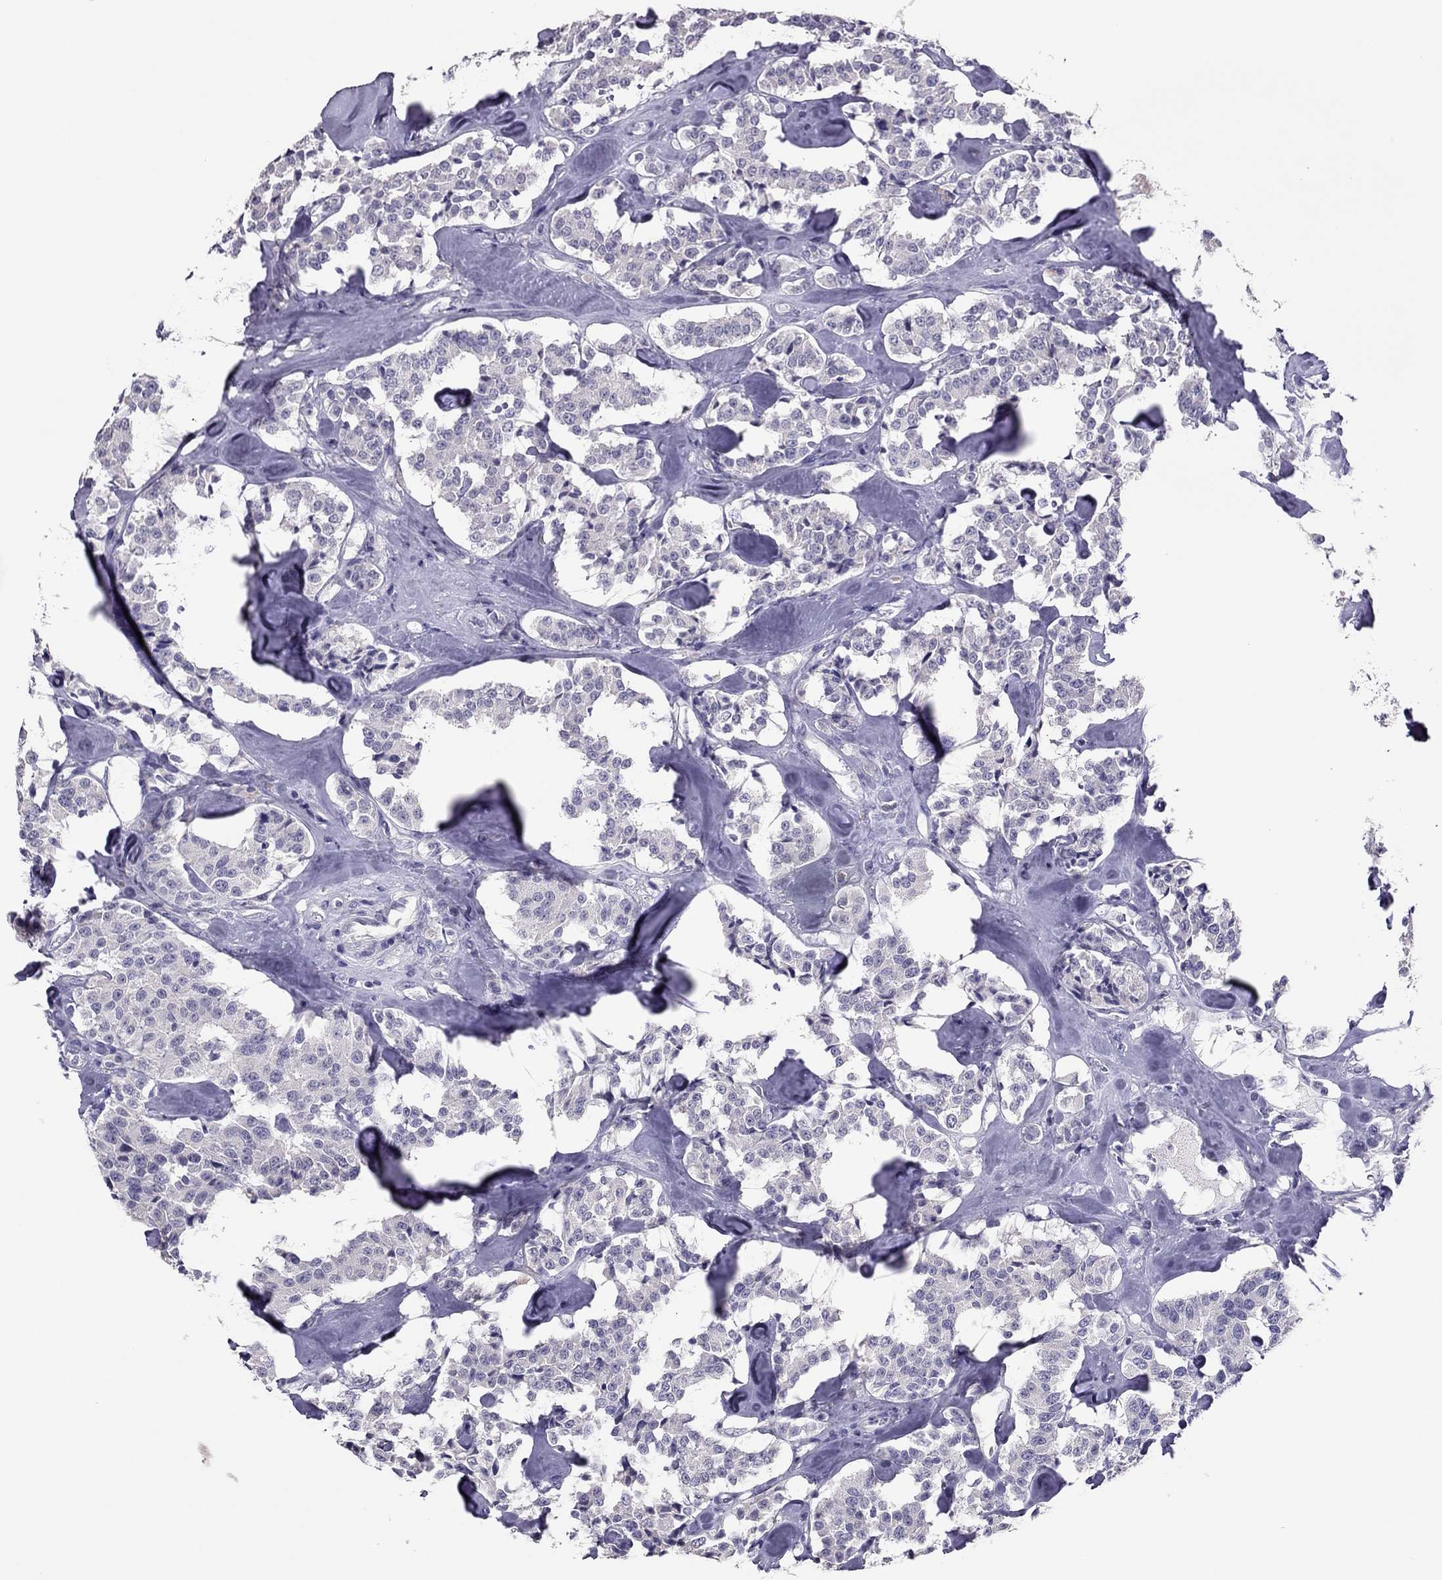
{"staining": {"intensity": "negative", "quantity": "none", "location": "none"}, "tissue": "carcinoid", "cell_type": "Tumor cells", "image_type": "cancer", "snomed": [{"axis": "morphology", "description": "Carcinoid, malignant, NOS"}, {"axis": "topography", "description": "Pancreas"}], "caption": "An immunohistochemistry micrograph of malignant carcinoid is shown. There is no staining in tumor cells of malignant carcinoid.", "gene": "RHO", "patient": {"sex": "male", "age": 41}}